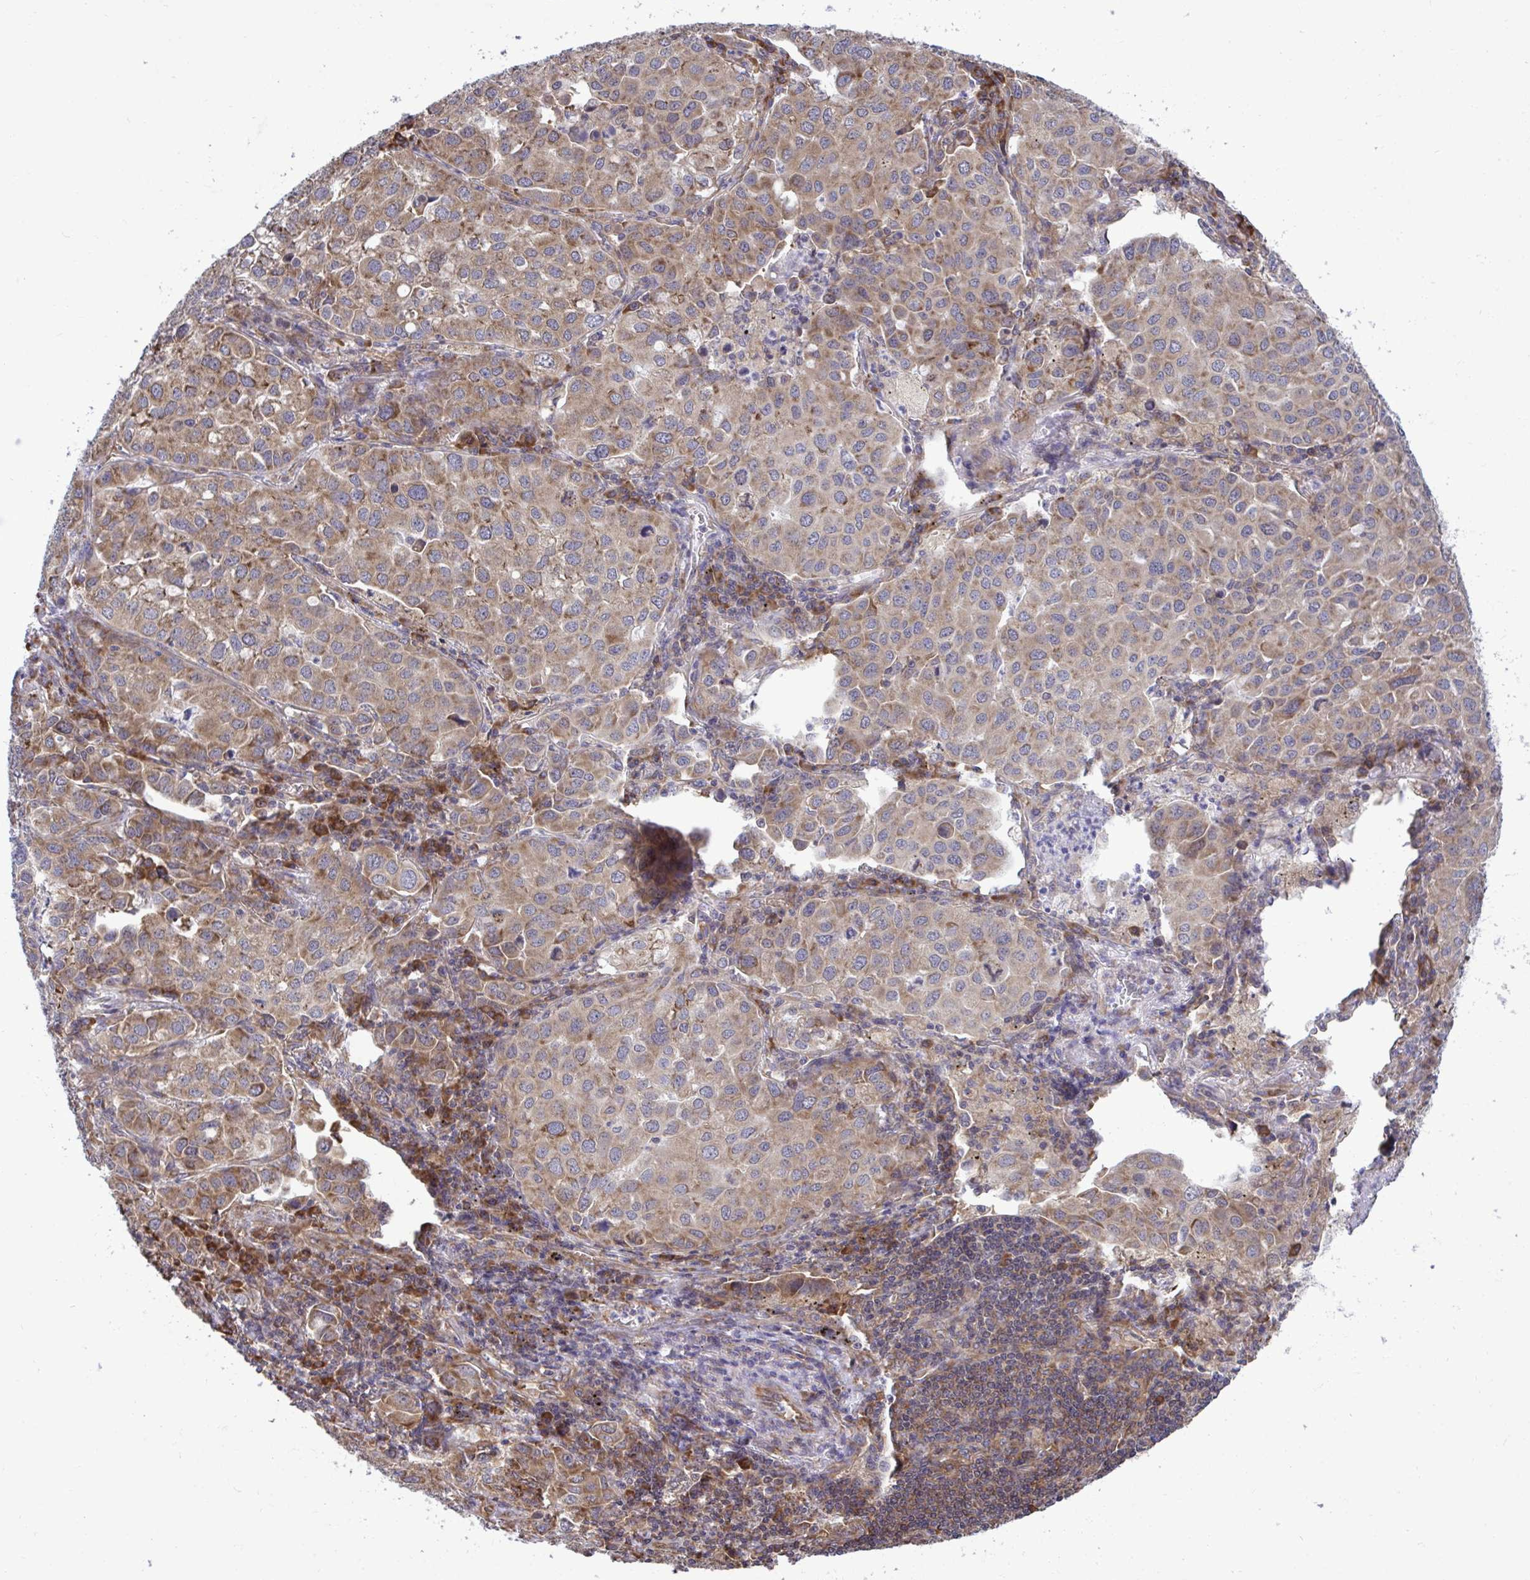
{"staining": {"intensity": "moderate", "quantity": ">75%", "location": "cytoplasmic/membranous"}, "tissue": "lung cancer", "cell_type": "Tumor cells", "image_type": "cancer", "snomed": [{"axis": "morphology", "description": "Adenocarcinoma, NOS"}, {"axis": "morphology", "description": "Adenocarcinoma, metastatic, NOS"}, {"axis": "topography", "description": "Lymph node"}, {"axis": "topography", "description": "Lung"}], "caption": "The micrograph shows staining of lung cancer (metastatic adenocarcinoma), revealing moderate cytoplasmic/membranous protein expression (brown color) within tumor cells.", "gene": "RPS15", "patient": {"sex": "female", "age": 65}}